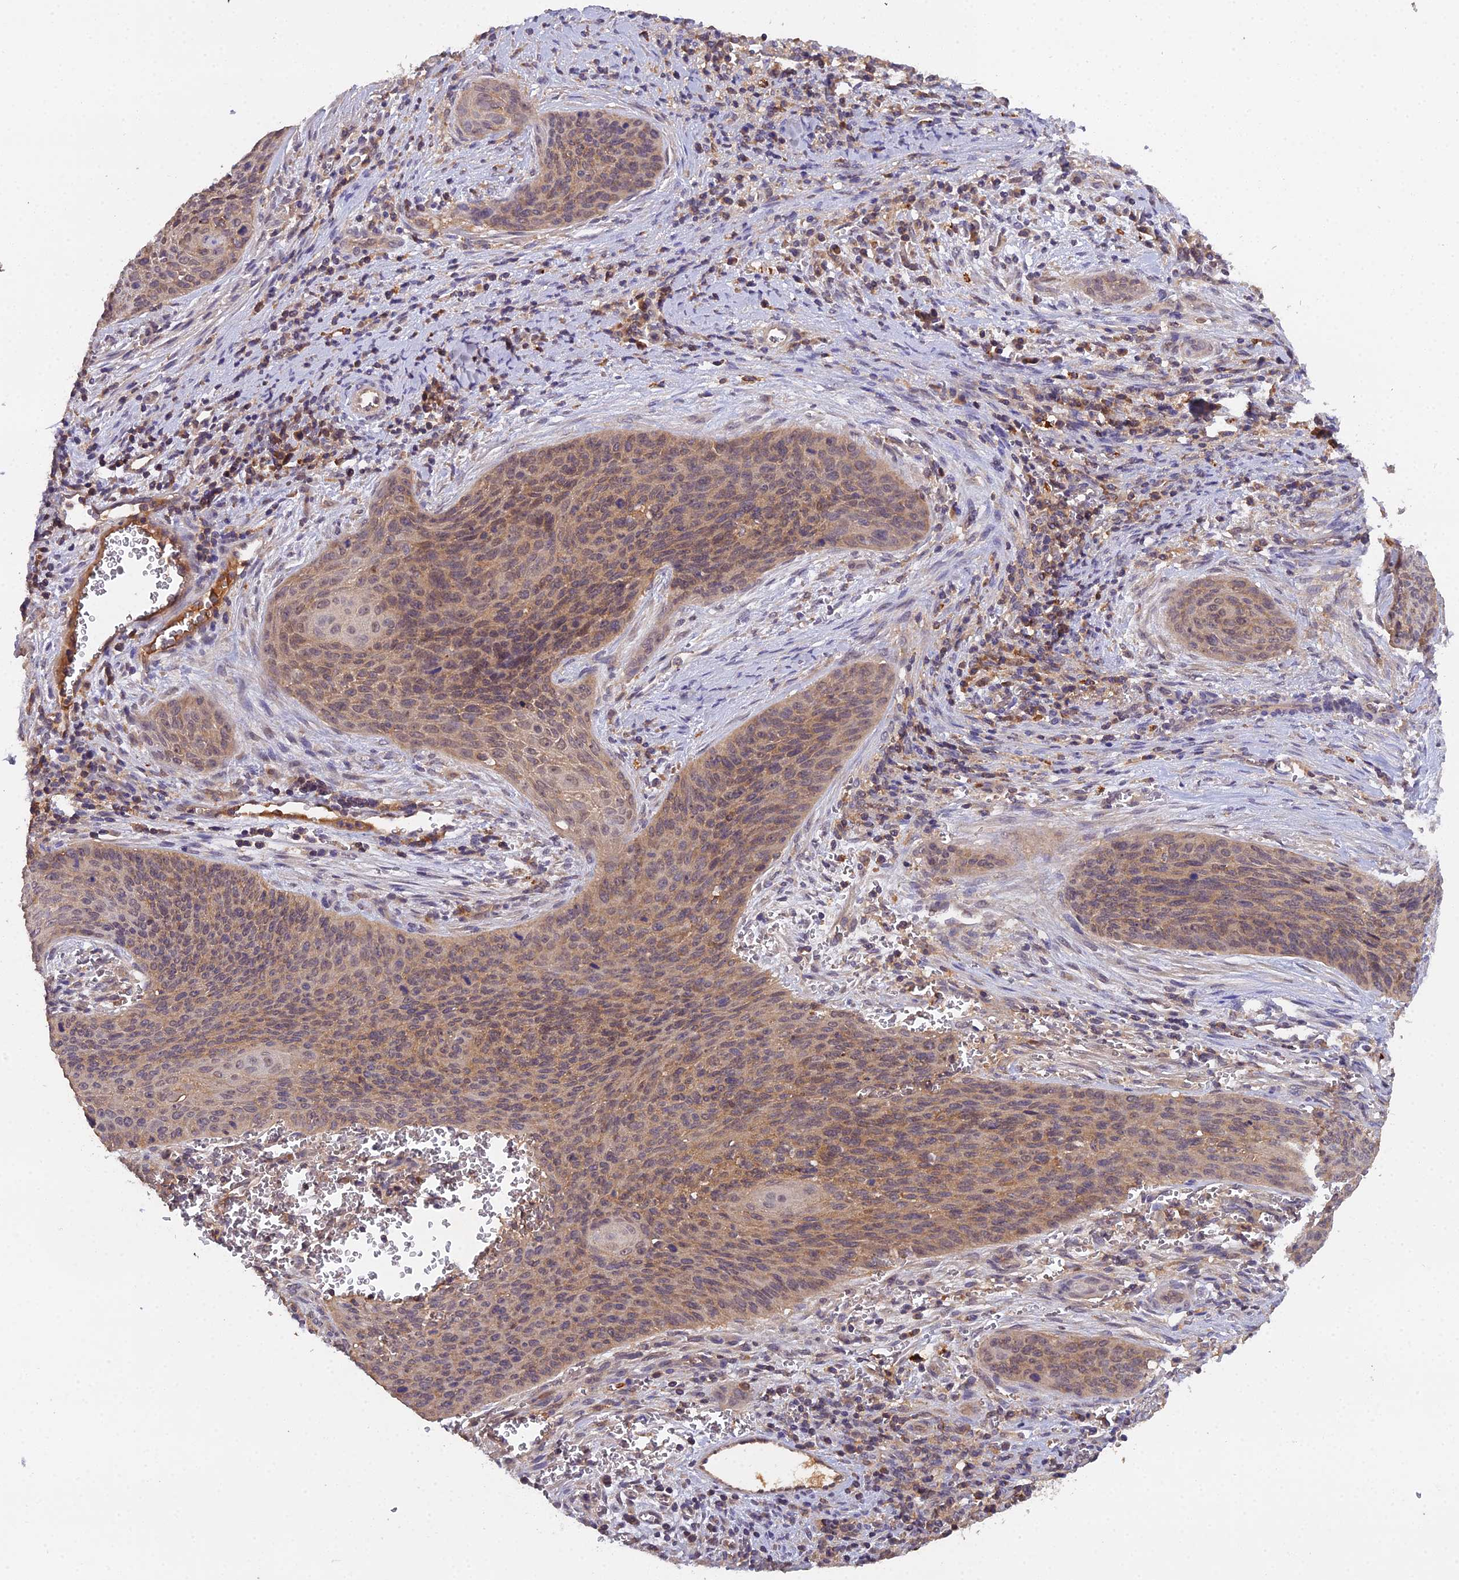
{"staining": {"intensity": "weak", "quantity": ">75%", "location": "cytoplasmic/membranous"}, "tissue": "cervical cancer", "cell_type": "Tumor cells", "image_type": "cancer", "snomed": [{"axis": "morphology", "description": "Squamous cell carcinoma, NOS"}, {"axis": "topography", "description": "Cervix"}], "caption": "This is a photomicrograph of IHC staining of squamous cell carcinoma (cervical), which shows weak positivity in the cytoplasmic/membranous of tumor cells.", "gene": "TMEM258", "patient": {"sex": "female", "age": 55}}